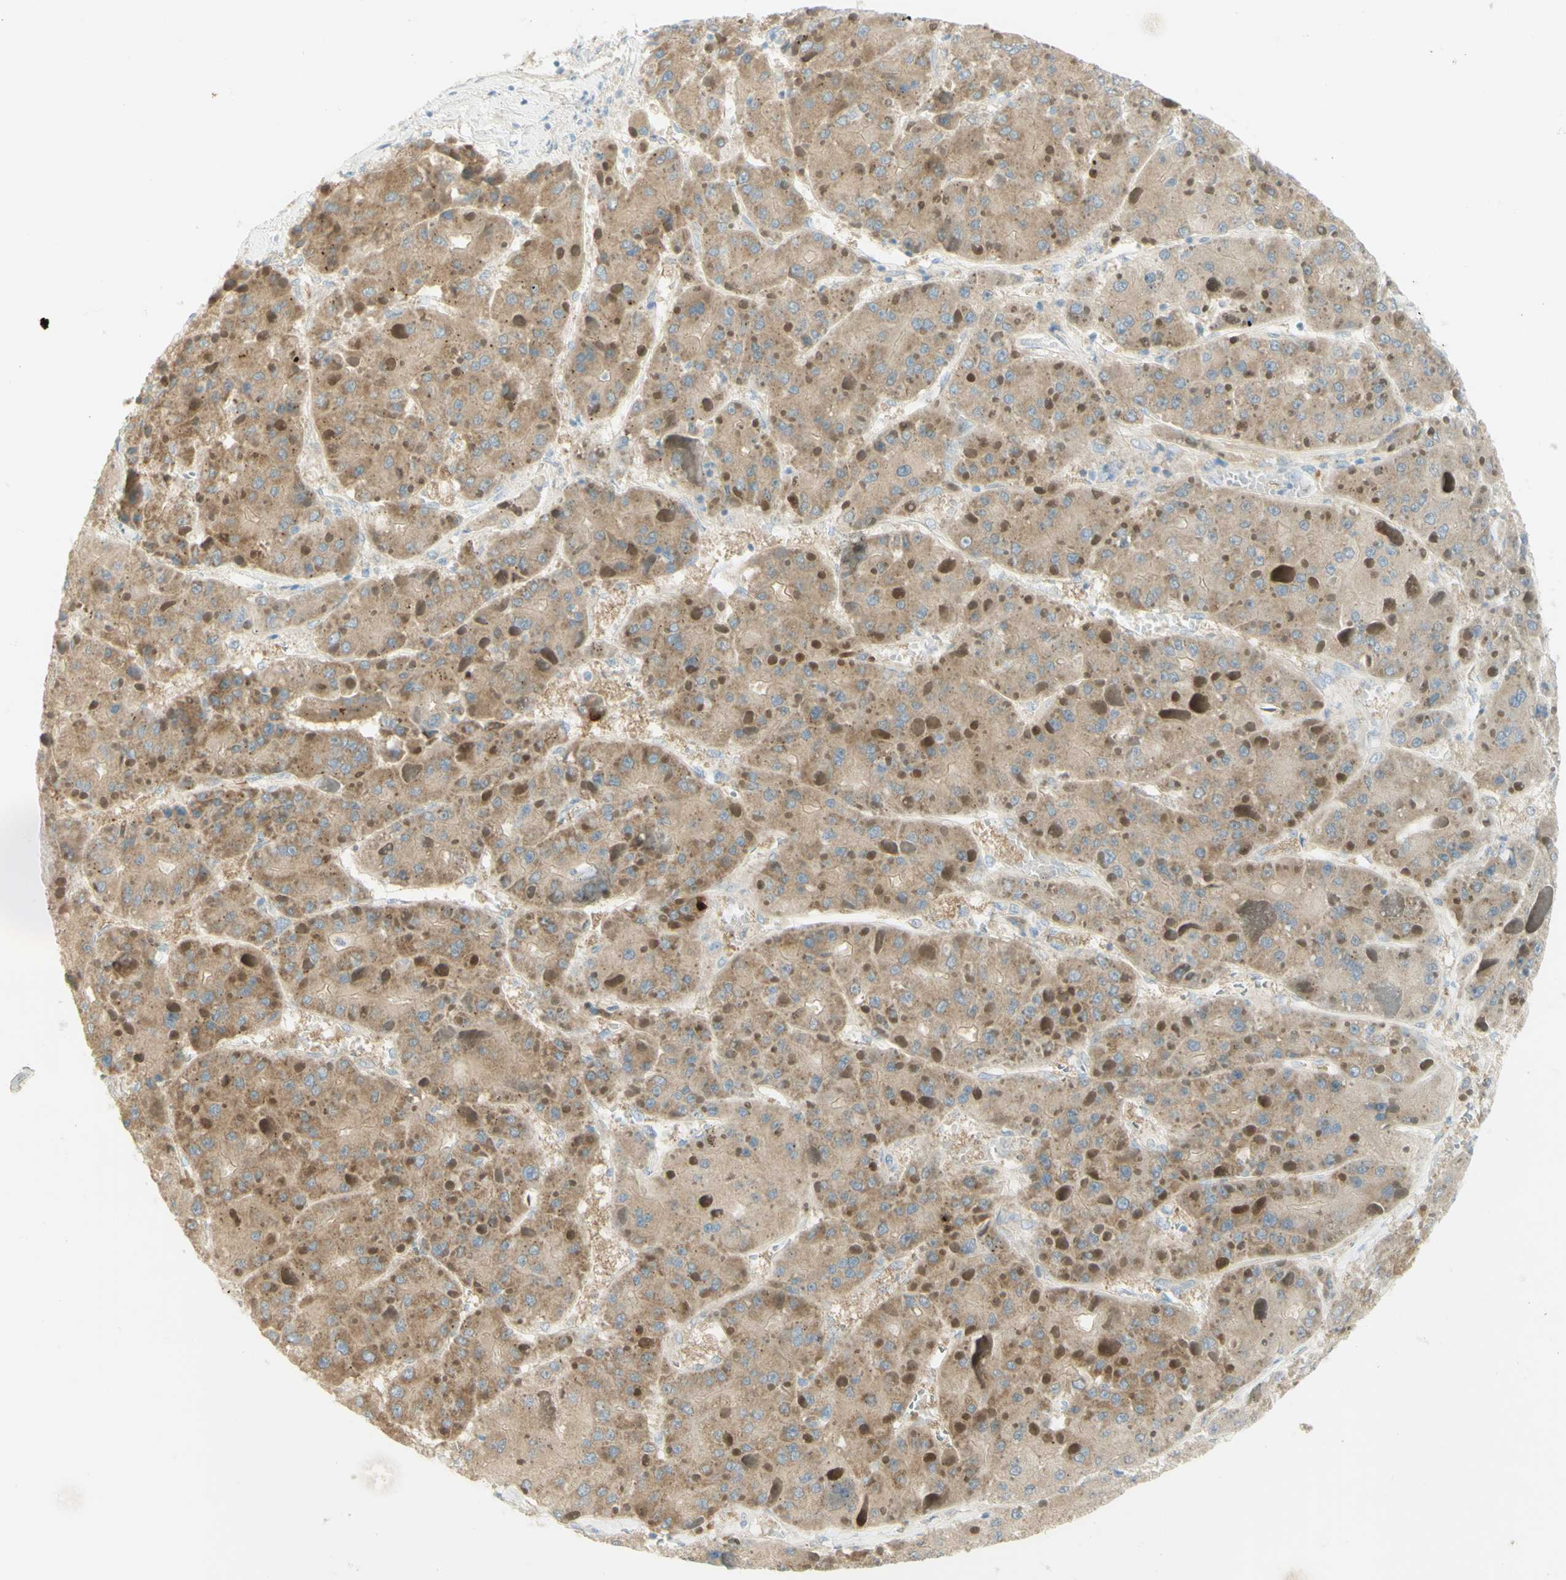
{"staining": {"intensity": "moderate", "quantity": ">75%", "location": "cytoplasmic/membranous"}, "tissue": "liver cancer", "cell_type": "Tumor cells", "image_type": "cancer", "snomed": [{"axis": "morphology", "description": "Carcinoma, Hepatocellular, NOS"}, {"axis": "topography", "description": "Liver"}], "caption": "Liver cancer stained for a protein displays moderate cytoplasmic/membranous positivity in tumor cells.", "gene": "GCNT3", "patient": {"sex": "female", "age": 73}}